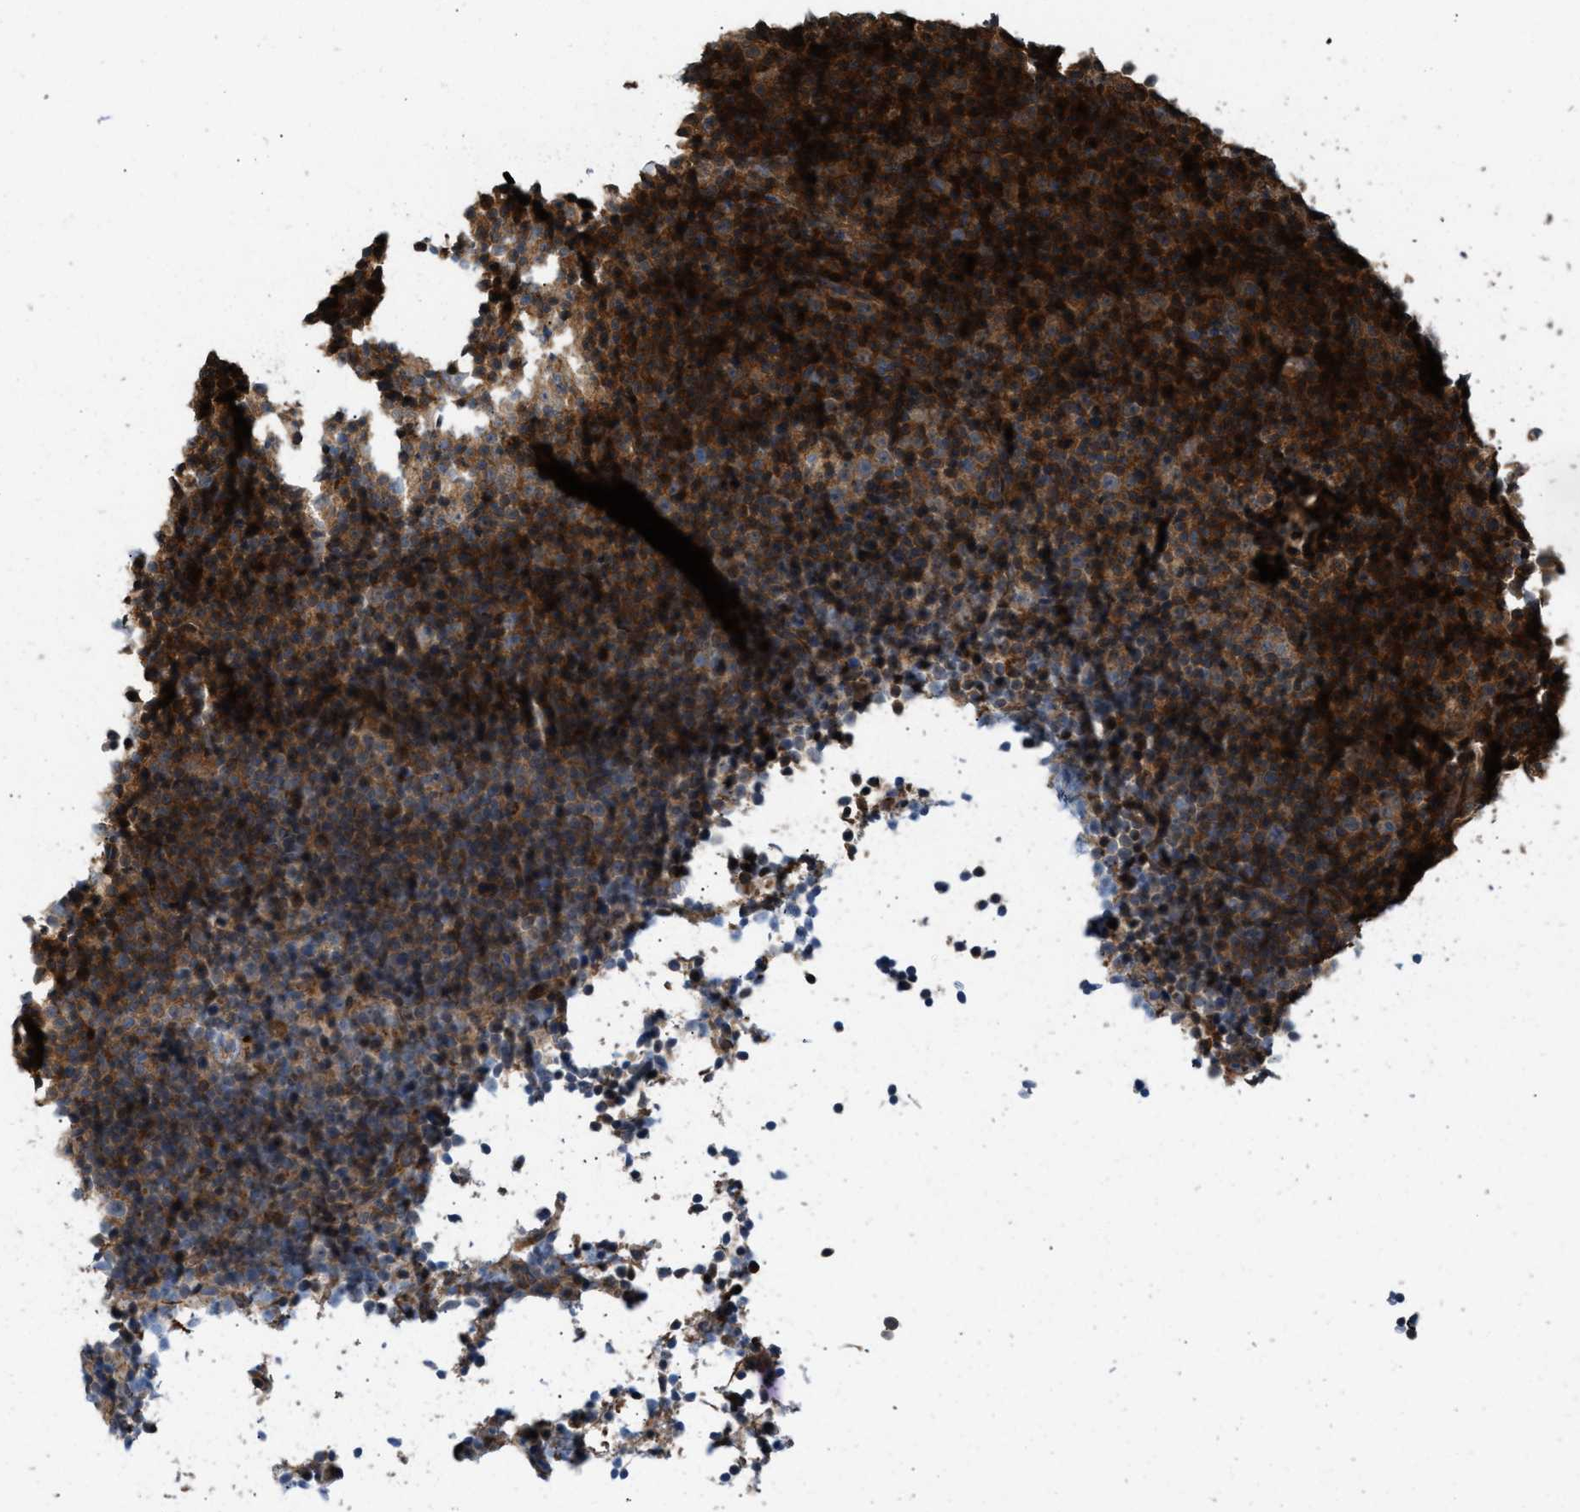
{"staining": {"intensity": "moderate", "quantity": ">75%", "location": "cytoplasmic/membranous"}, "tissue": "lymphoma", "cell_type": "Tumor cells", "image_type": "cancer", "snomed": [{"axis": "morphology", "description": "Malignant lymphoma, non-Hodgkin's type, Low grade"}, {"axis": "topography", "description": "Lymph node"}], "caption": "A brown stain highlights moderate cytoplasmic/membranous staining of a protein in lymphoma tumor cells.", "gene": "TPK1", "patient": {"sex": "female", "age": 67}}